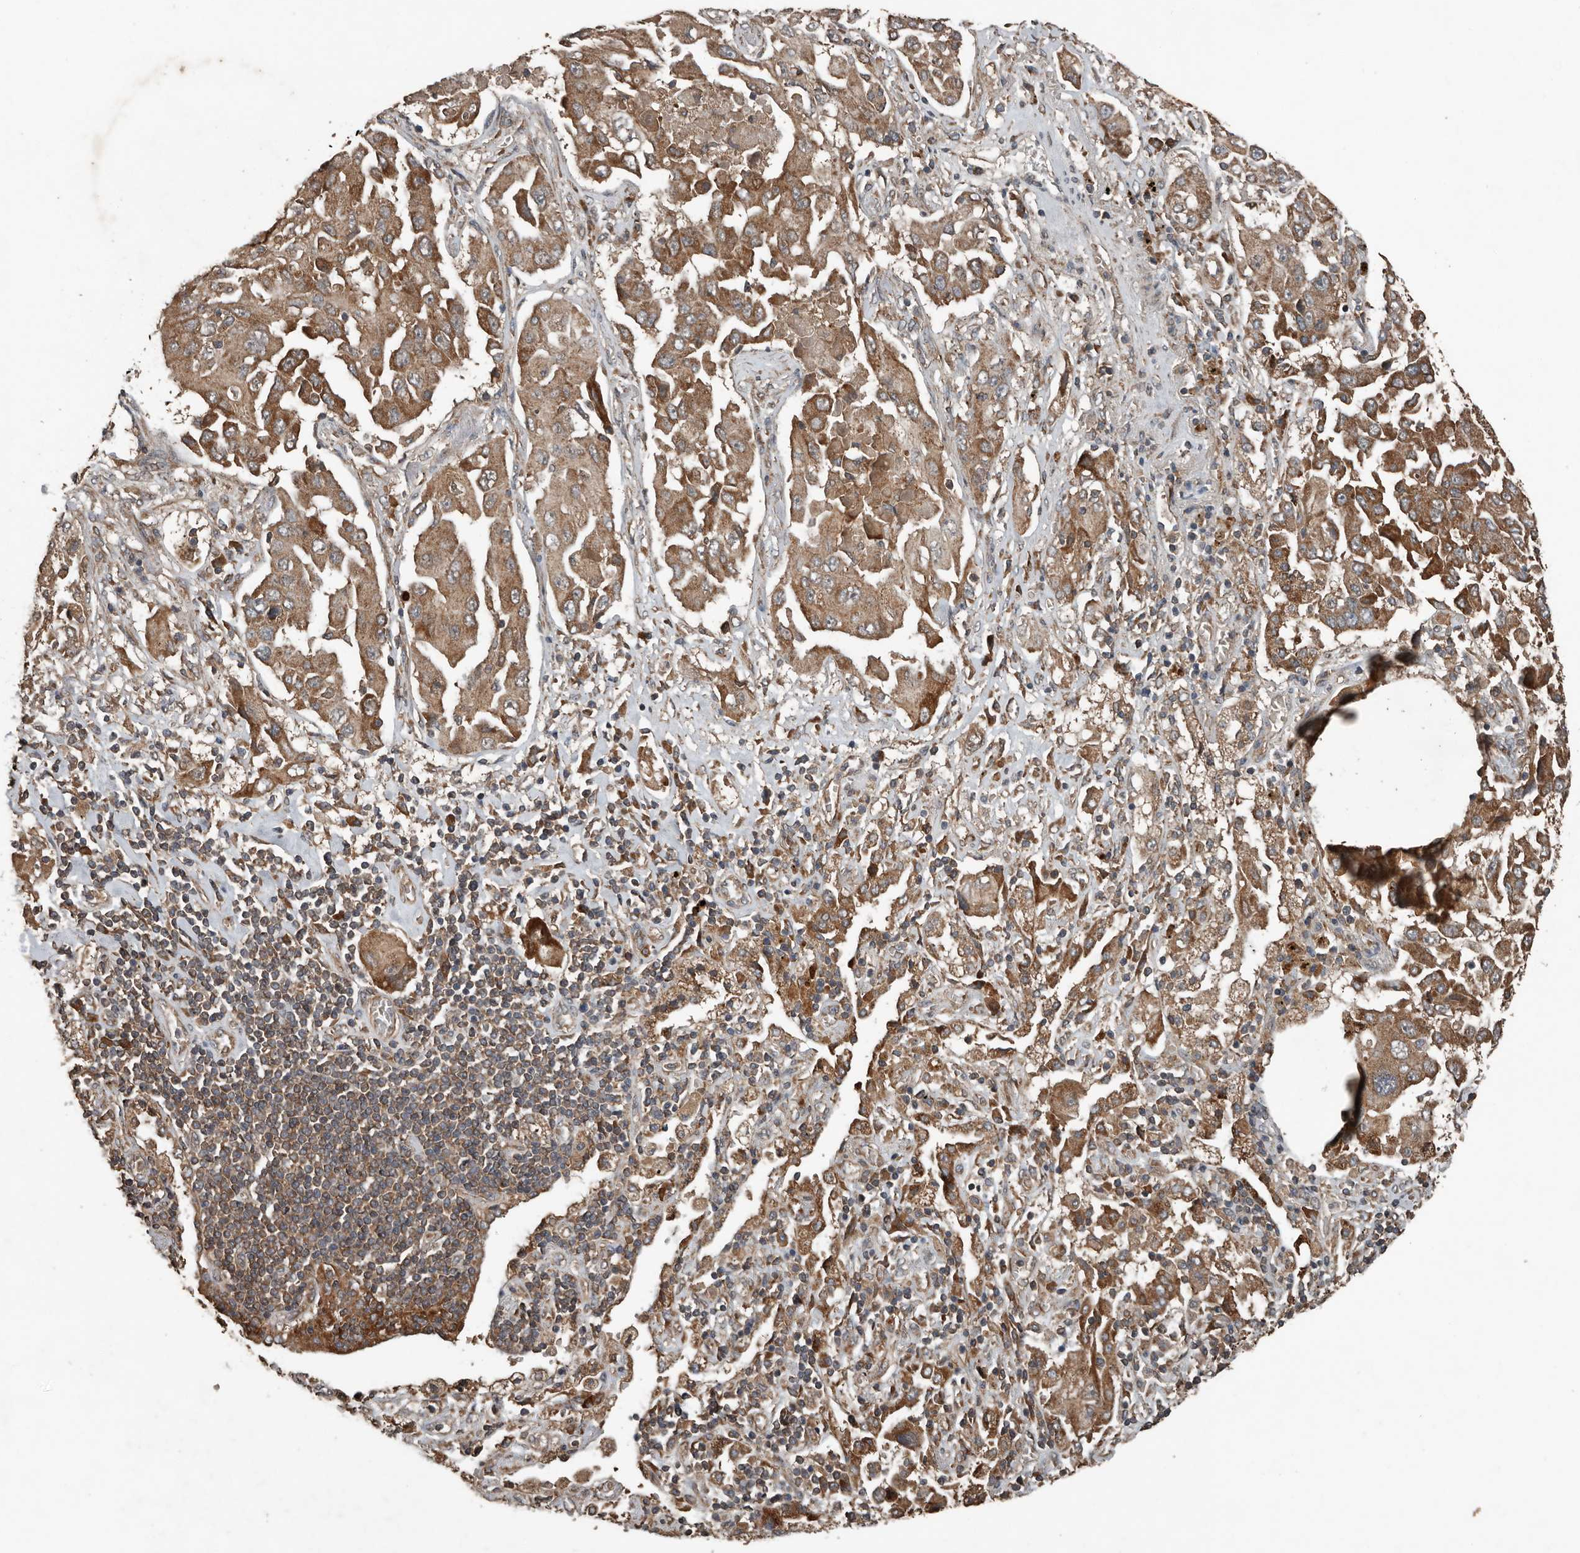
{"staining": {"intensity": "moderate", "quantity": ">75%", "location": "cytoplasmic/membranous"}, "tissue": "lung cancer", "cell_type": "Tumor cells", "image_type": "cancer", "snomed": [{"axis": "morphology", "description": "Adenocarcinoma, NOS"}, {"axis": "topography", "description": "Lung"}], "caption": "Protein expression analysis of human lung cancer reveals moderate cytoplasmic/membranous expression in about >75% of tumor cells. (DAB (3,3'-diaminobenzidine) IHC with brightfield microscopy, high magnification).", "gene": "RNF207", "patient": {"sex": "female", "age": 65}}